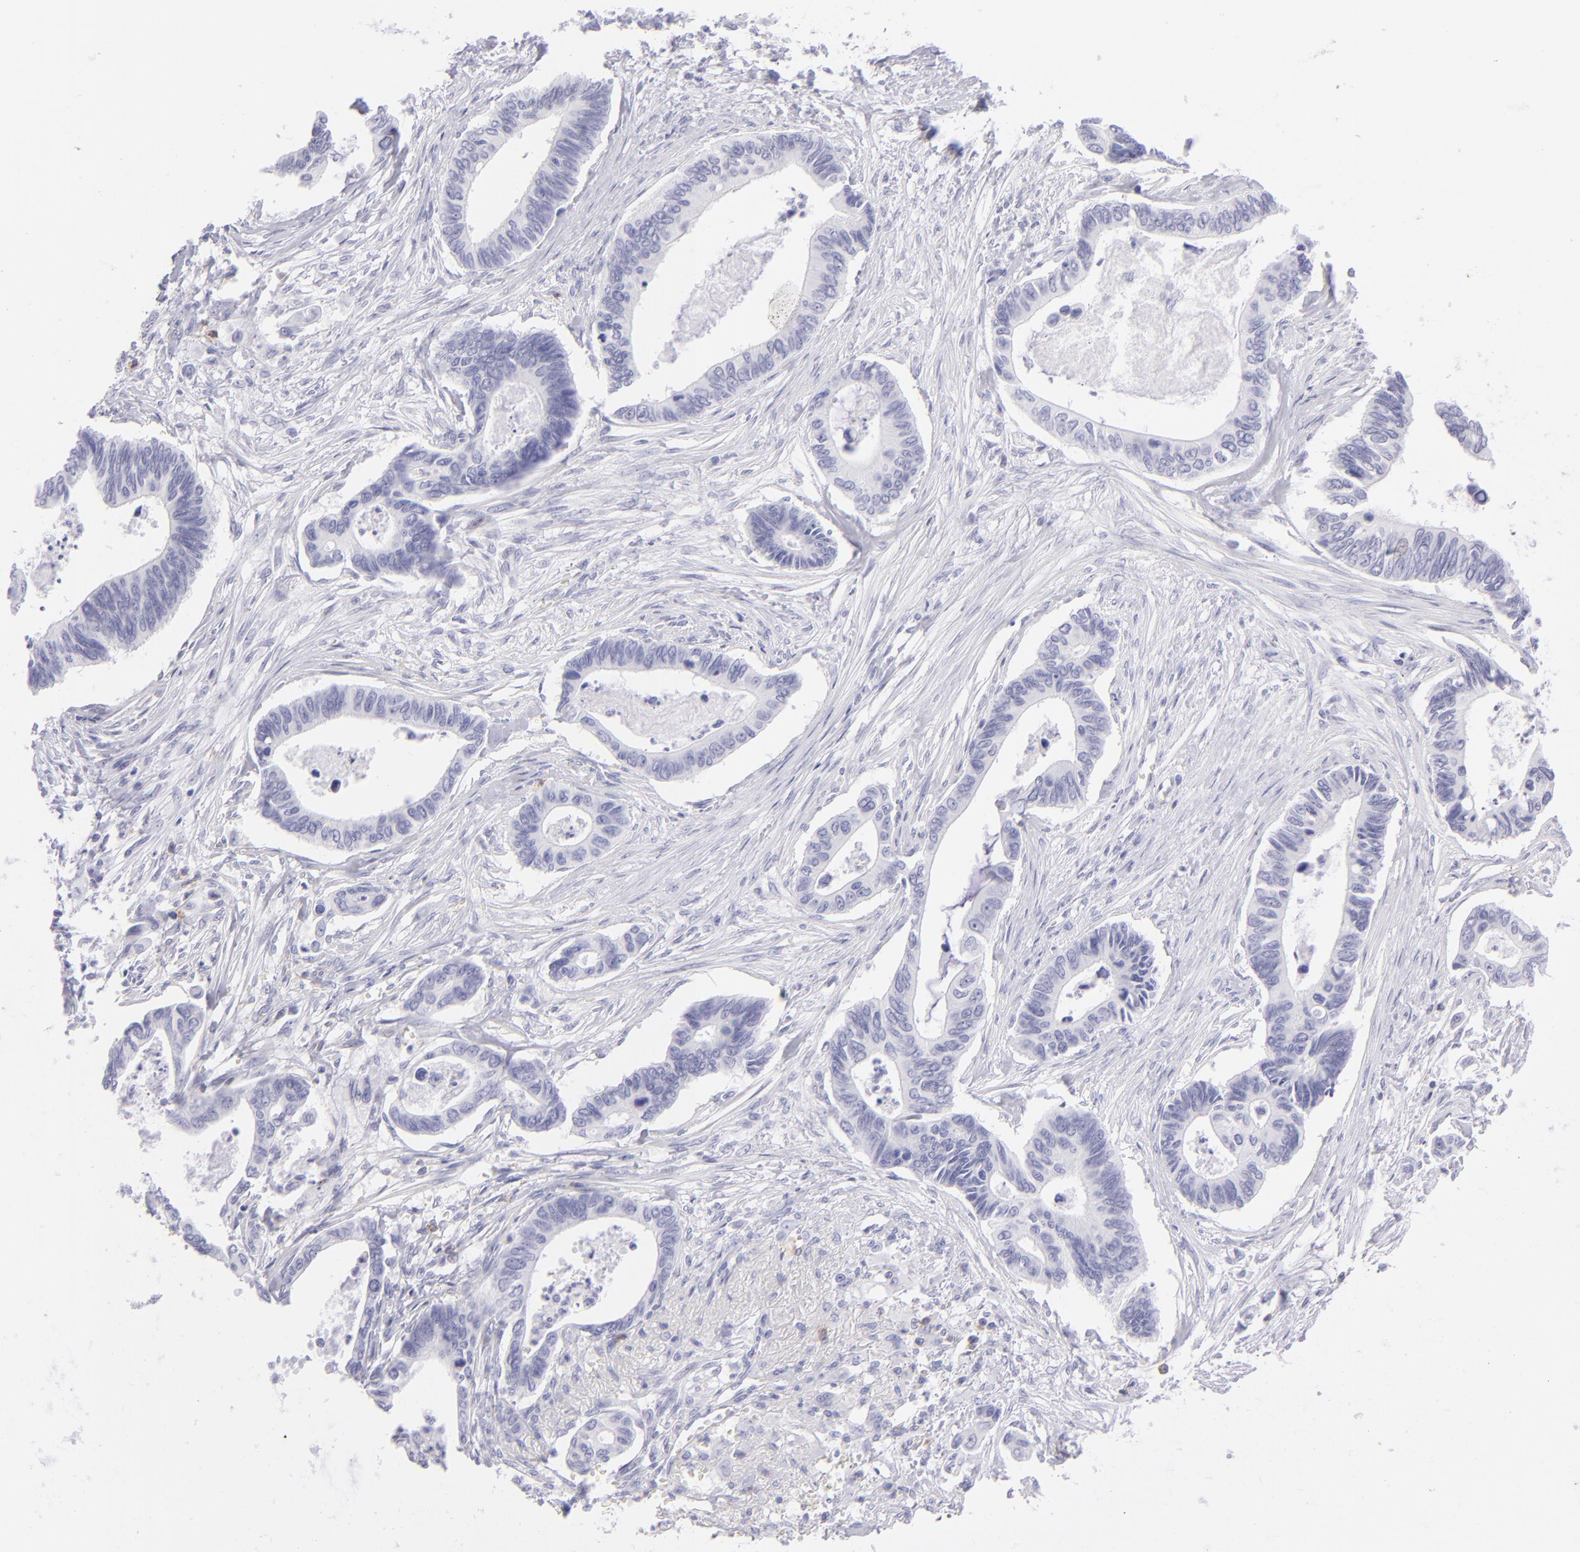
{"staining": {"intensity": "negative", "quantity": "none", "location": "none"}, "tissue": "pancreatic cancer", "cell_type": "Tumor cells", "image_type": "cancer", "snomed": [{"axis": "morphology", "description": "Adenocarcinoma, NOS"}, {"axis": "topography", "description": "Pancreas"}], "caption": "IHC of pancreatic cancer (adenocarcinoma) demonstrates no expression in tumor cells. The staining was performed using DAB (3,3'-diaminobenzidine) to visualize the protein expression in brown, while the nuclei were stained in blue with hematoxylin (Magnification: 20x).", "gene": "CD69", "patient": {"sex": "female", "age": 70}}